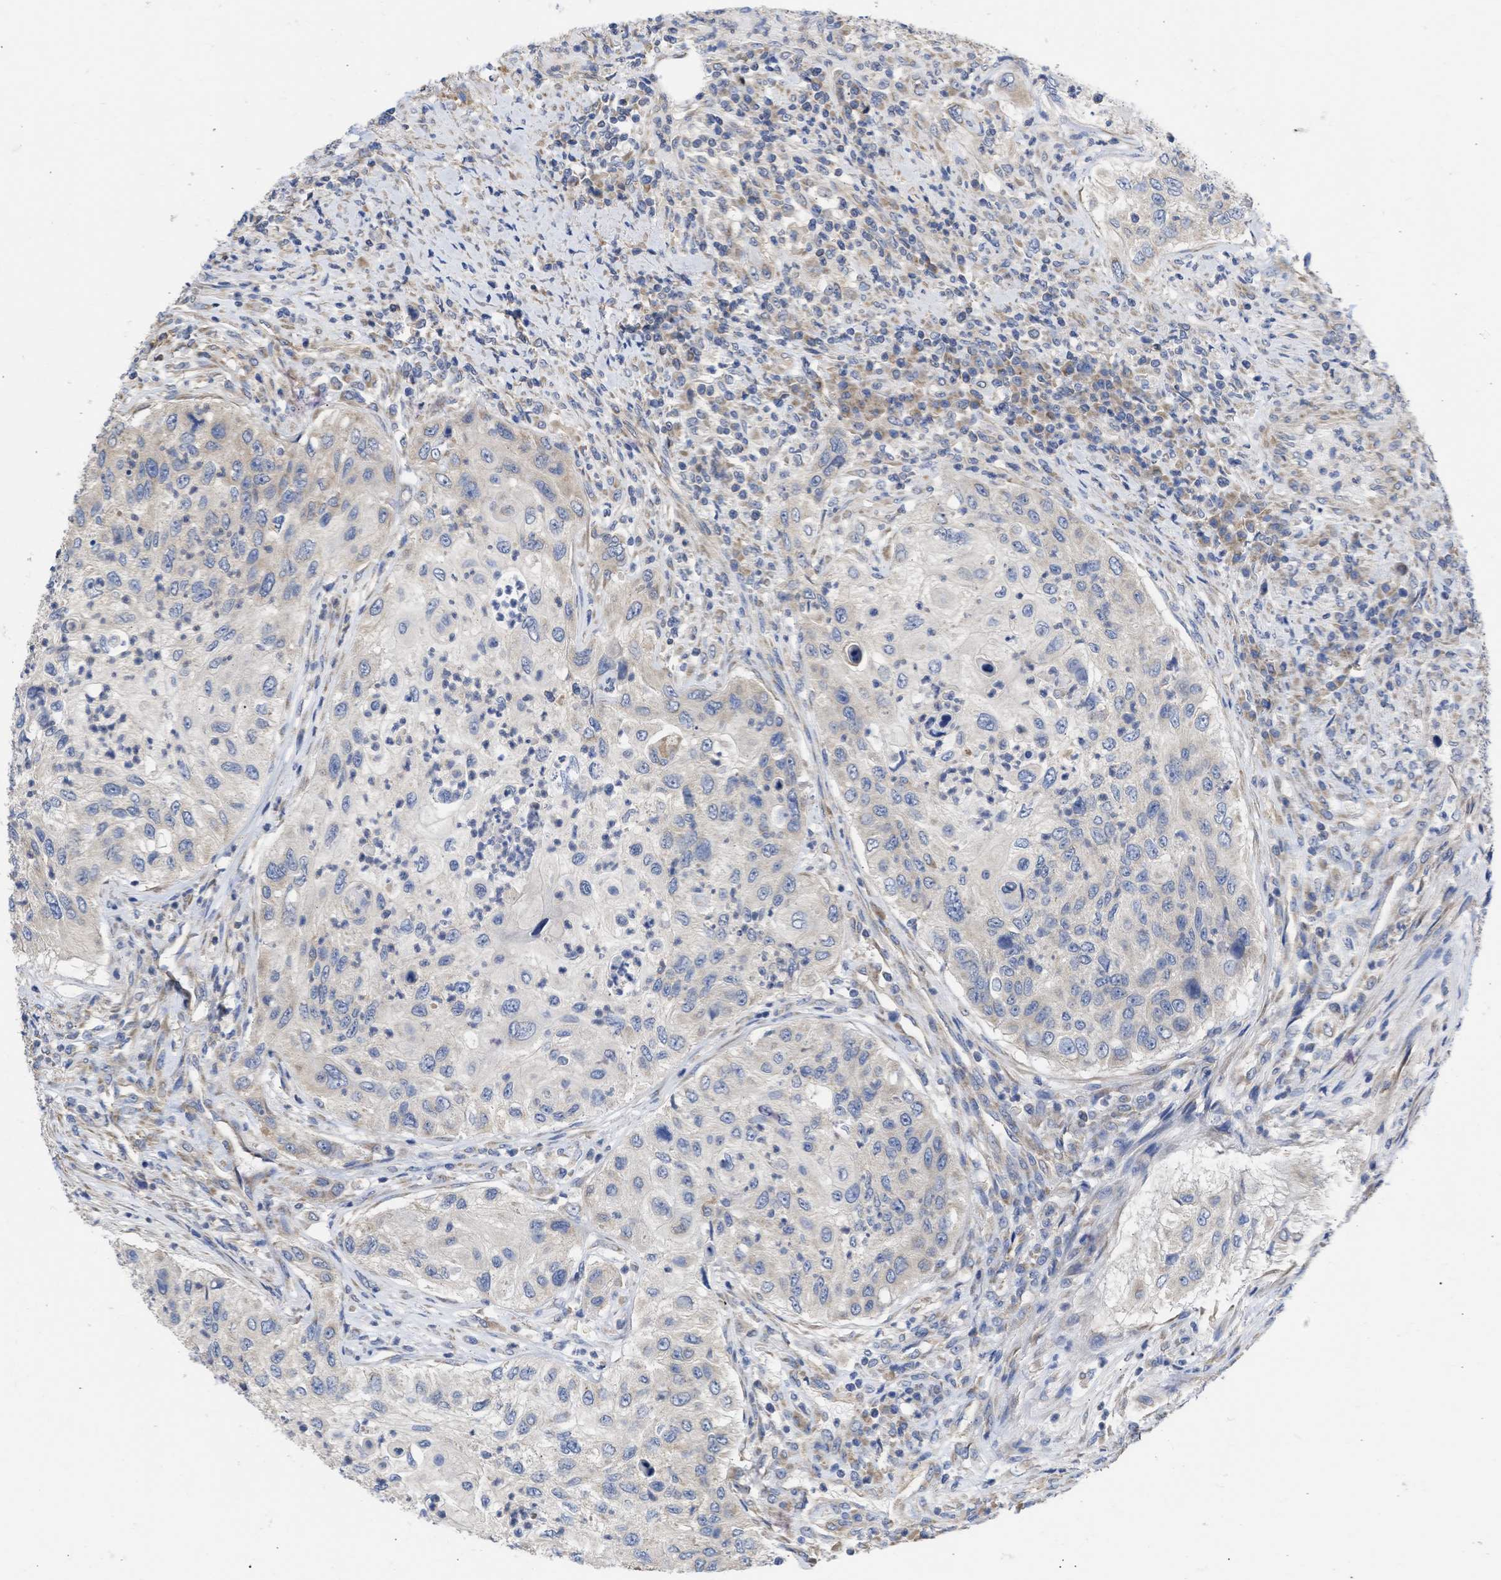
{"staining": {"intensity": "negative", "quantity": "none", "location": "none"}, "tissue": "urothelial cancer", "cell_type": "Tumor cells", "image_type": "cancer", "snomed": [{"axis": "morphology", "description": "Urothelial carcinoma, High grade"}, {"axis": "topography", "description": "Urinary bladder"}], "caption": "Image shows no protein staining in tumor cells of high-grade urothelial carcinoma tissue.", "gene": "MAP2K3", "patient": {"sex": "female", "age": 60}}